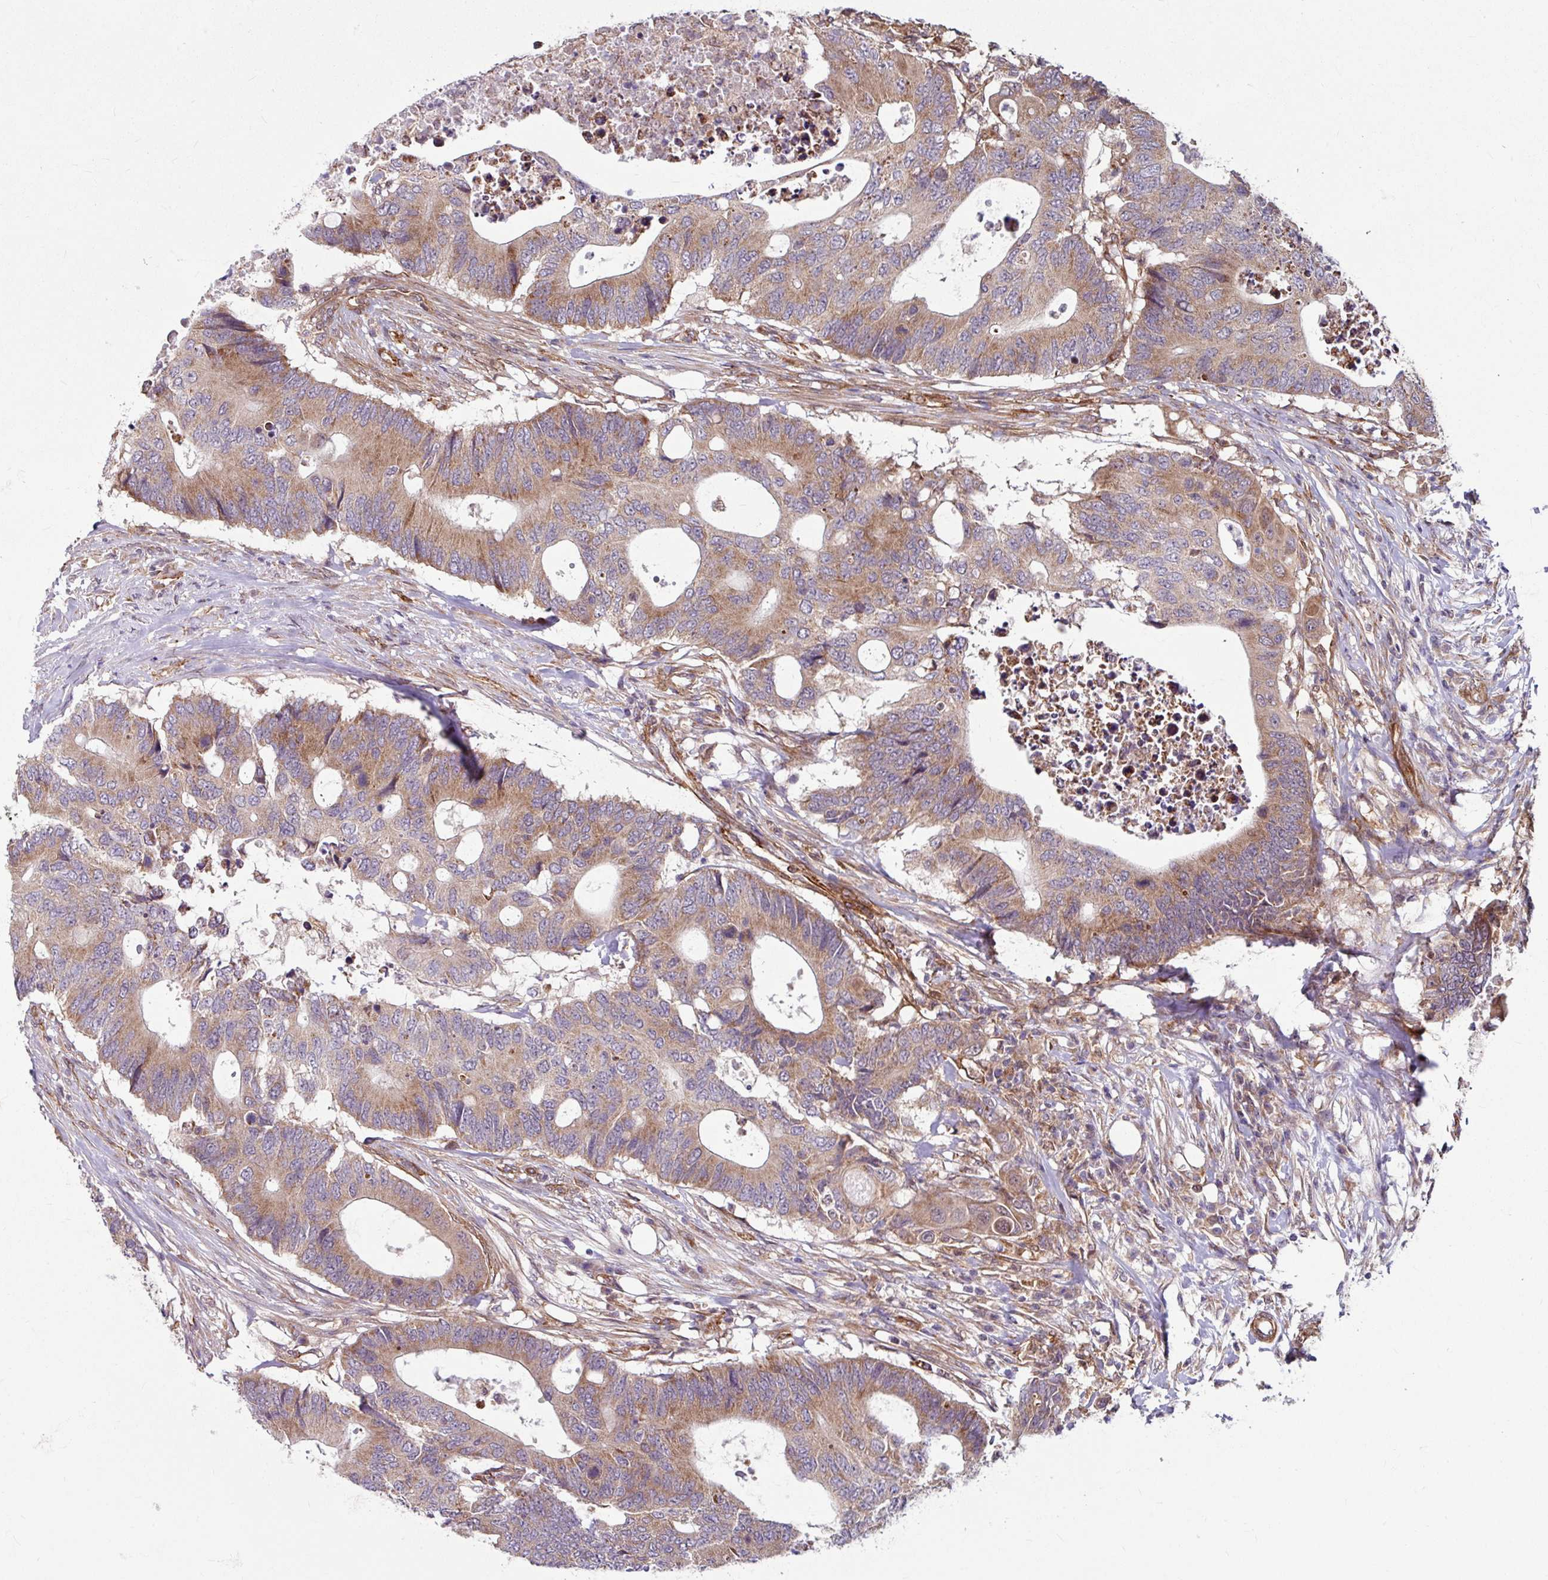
{"staining": {"intensity": "moderate", "quantity": ">75%", "location": "cytoplasmic/membranous"}, "tissue": "colorectal cancer", "cell_type": "Tumor cells", "image_type": "cancer", "snomed": [{"axis": "morphology", "description": "Adenocarcinoma, NOS"}, {"axis": "topography", "description": "Colon"}], "caption": "This image displays IHC staining of adenocarcinoma (colorectal), with medium moderate cytoplasmic/membranous expression in approximately >75% of tumor cells.", "gene": "DAAM2", "patient": {"sex": "male", "age": 71}}